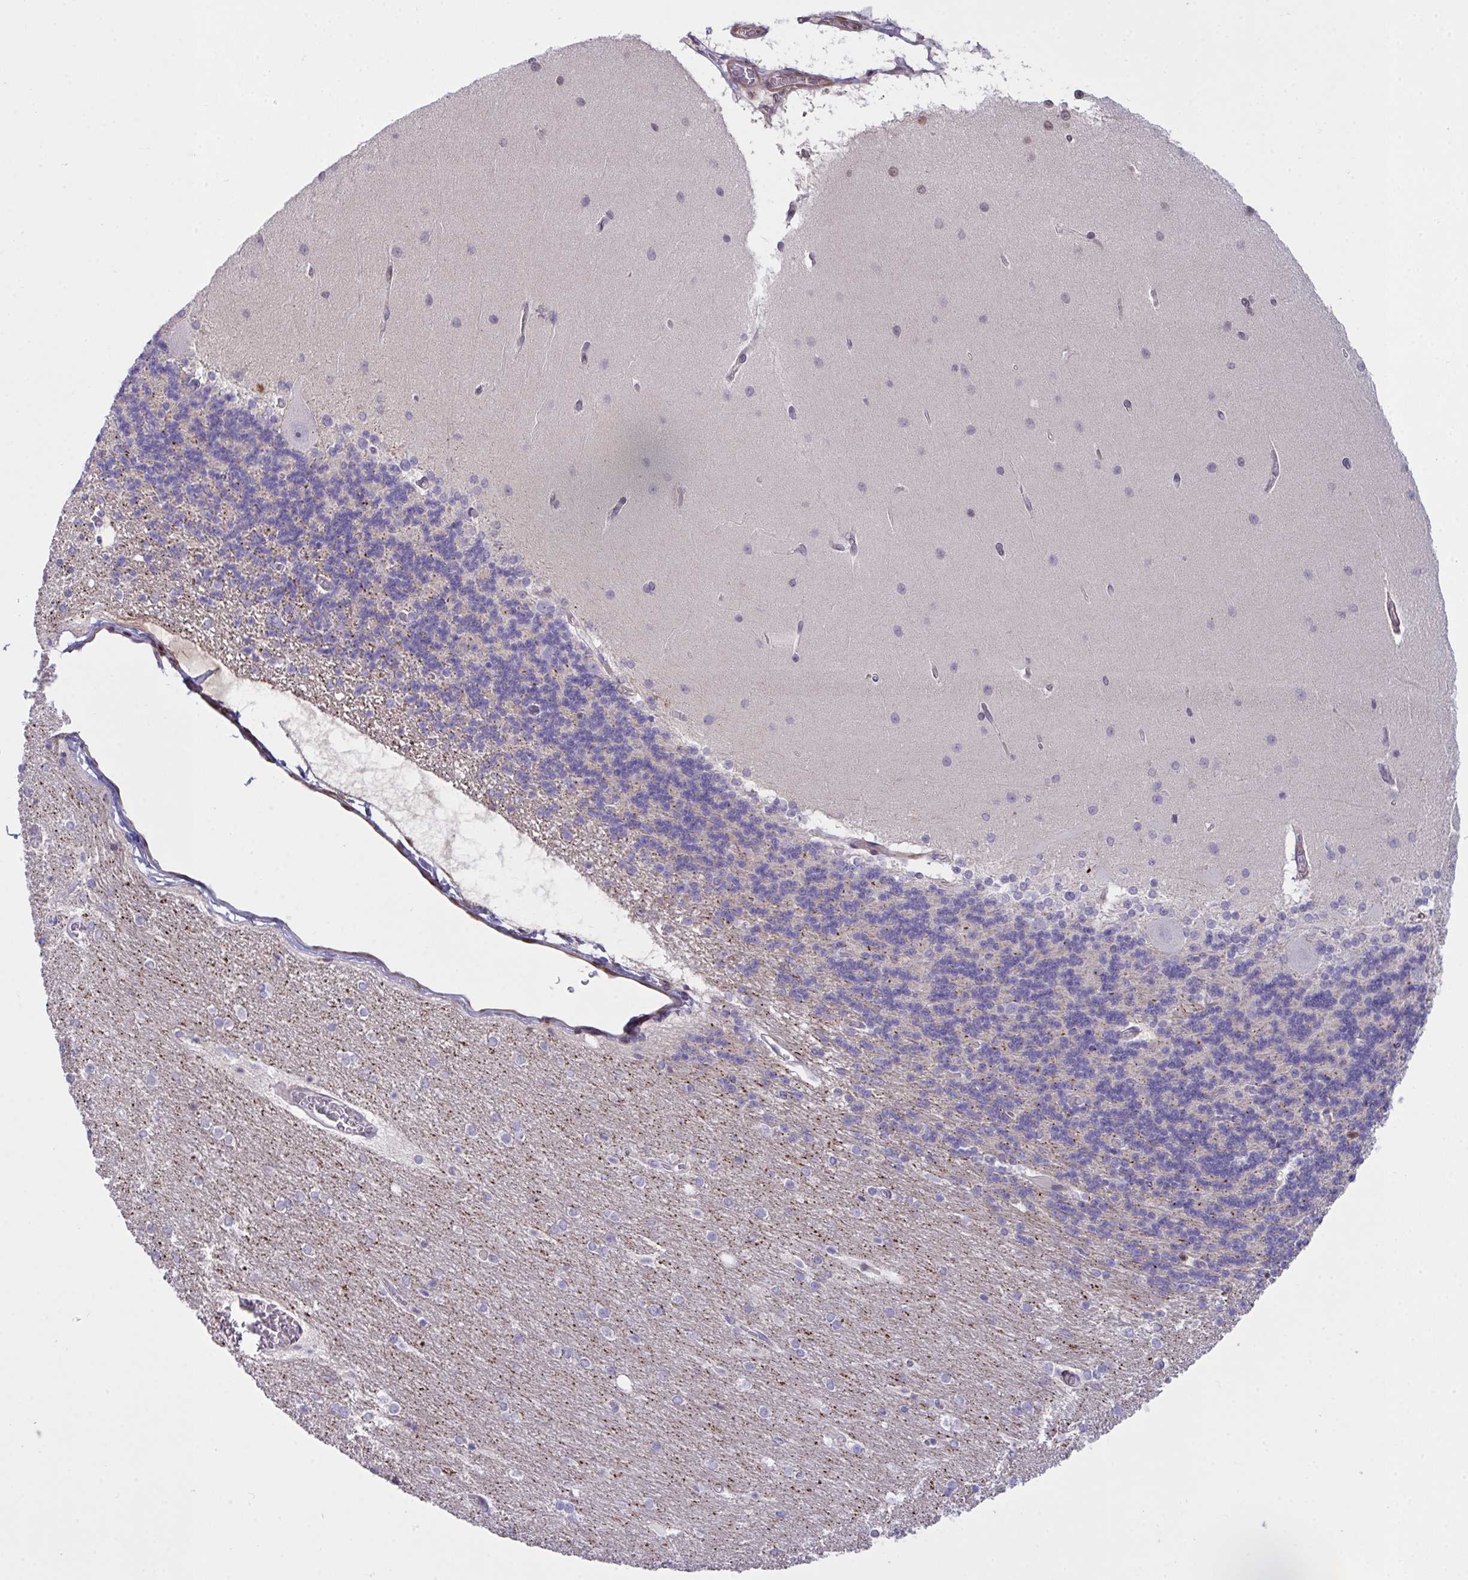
{"staining": {"intensity": "moderate", "quantity": "25%-75%", "location": "cytoplasmic/membranous"}, "tissue": "cerebellum", "cell_type": "Cells in granular layer", "image_type": "normal", "snomed": [{"axis": "morphology", "description": "Normal tissue, NOS"}, {"axis": "topography", "description": "Cerebellum"}], "caption": "This image shows immunohistochemistry staining of normal human cerebellum, with medium moderate cytoplasmic/membranous staining in about 25%-75% of cells in granular layer.", "gene": "PPIH", "patient": {"sex": "female", "age": 54}}